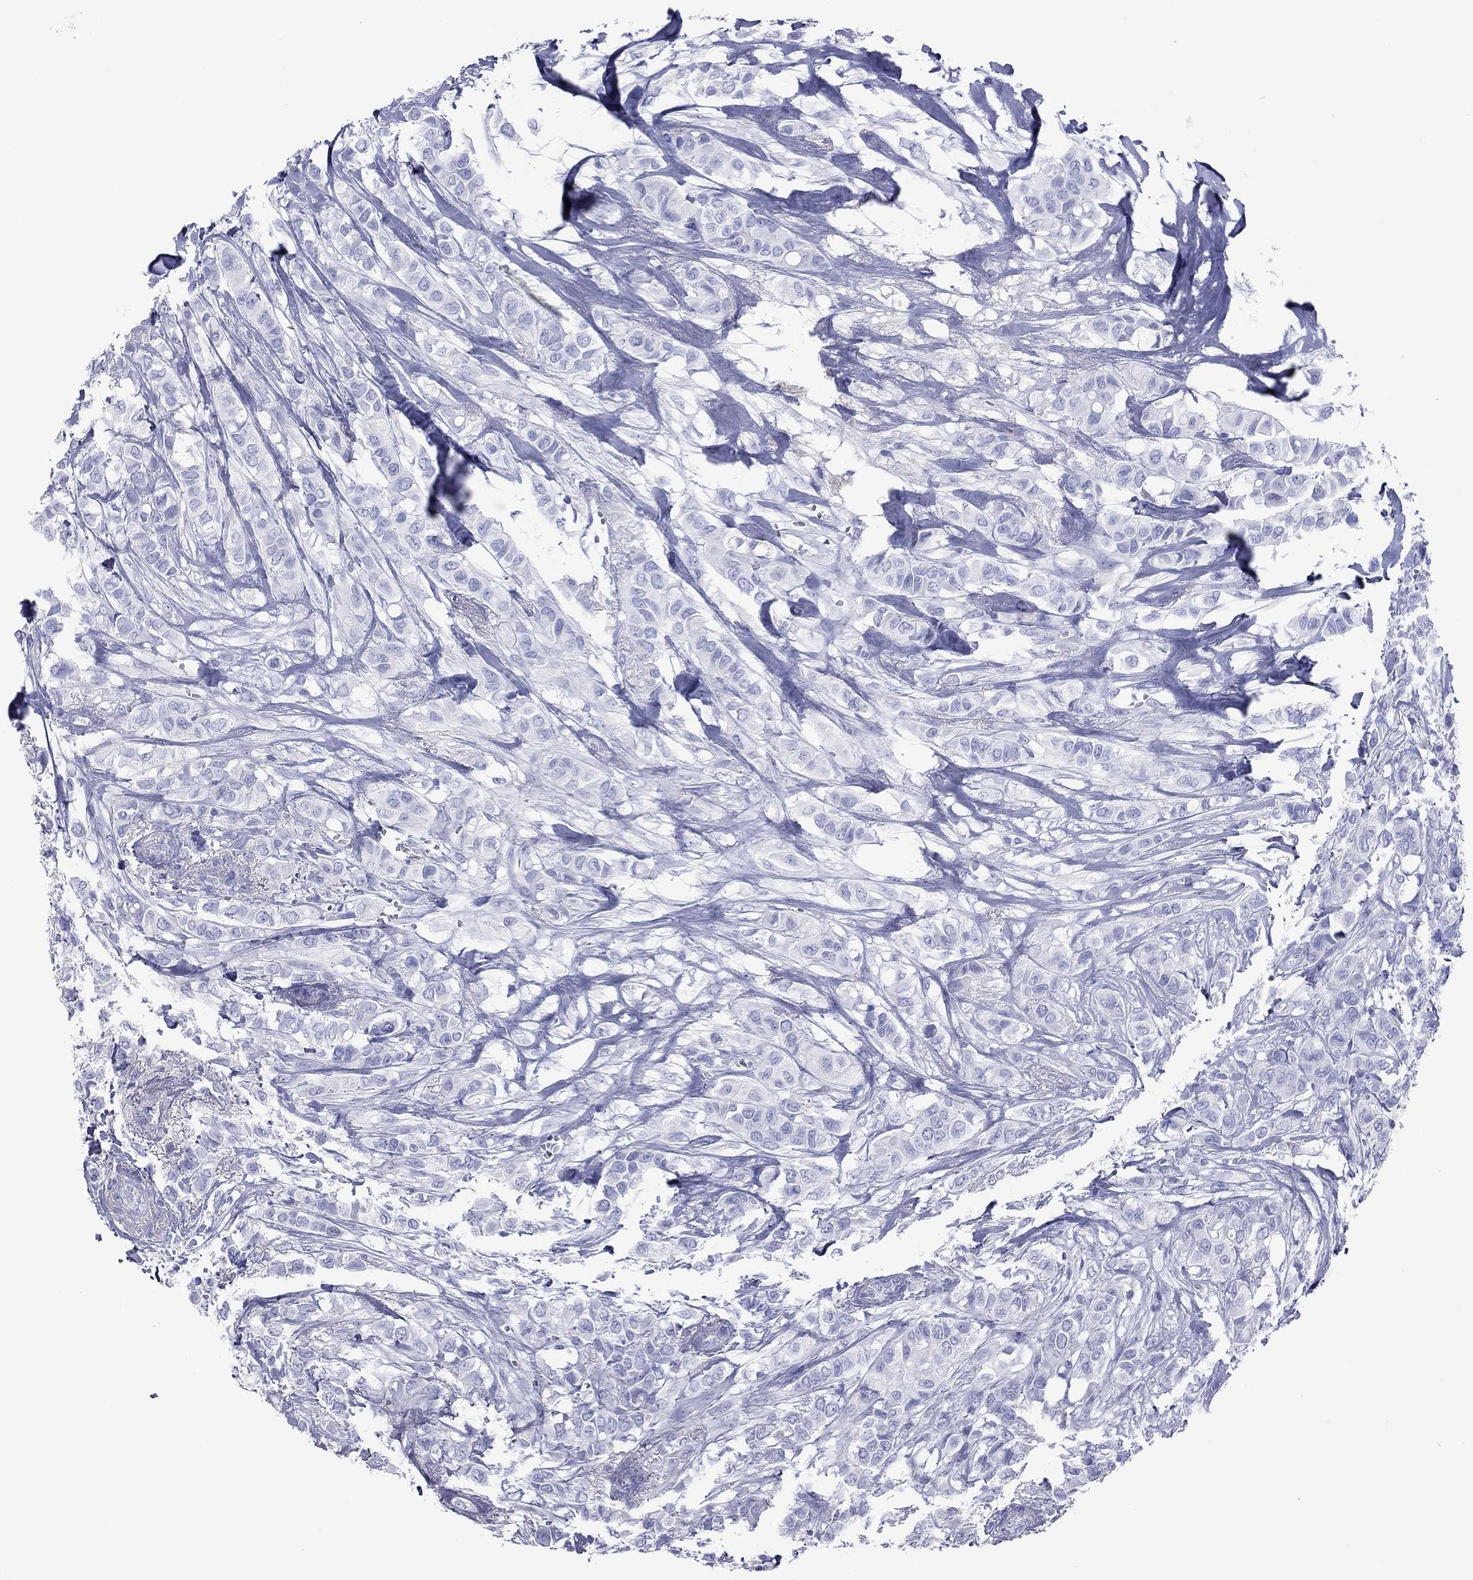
{"staining": {"intensity": "negative", "quantity": "none", "location": "none"}, "tissue": "breast cancer", "cell_type": "Tumor cells", "image_type": "cancer", "snomed": [{"axis": "morphology", "description": "Duct carcinoma"}, {"axis": "topography", "description": "Breast"}], "caption": "Human invasive ductal carcinoma (breast) stained for a protein using immunohistochemistry (IHC) demonstrates no staining in tumor cells.", "gene": "VSIG10", "patient": {"sex": "female", "age": 85}}